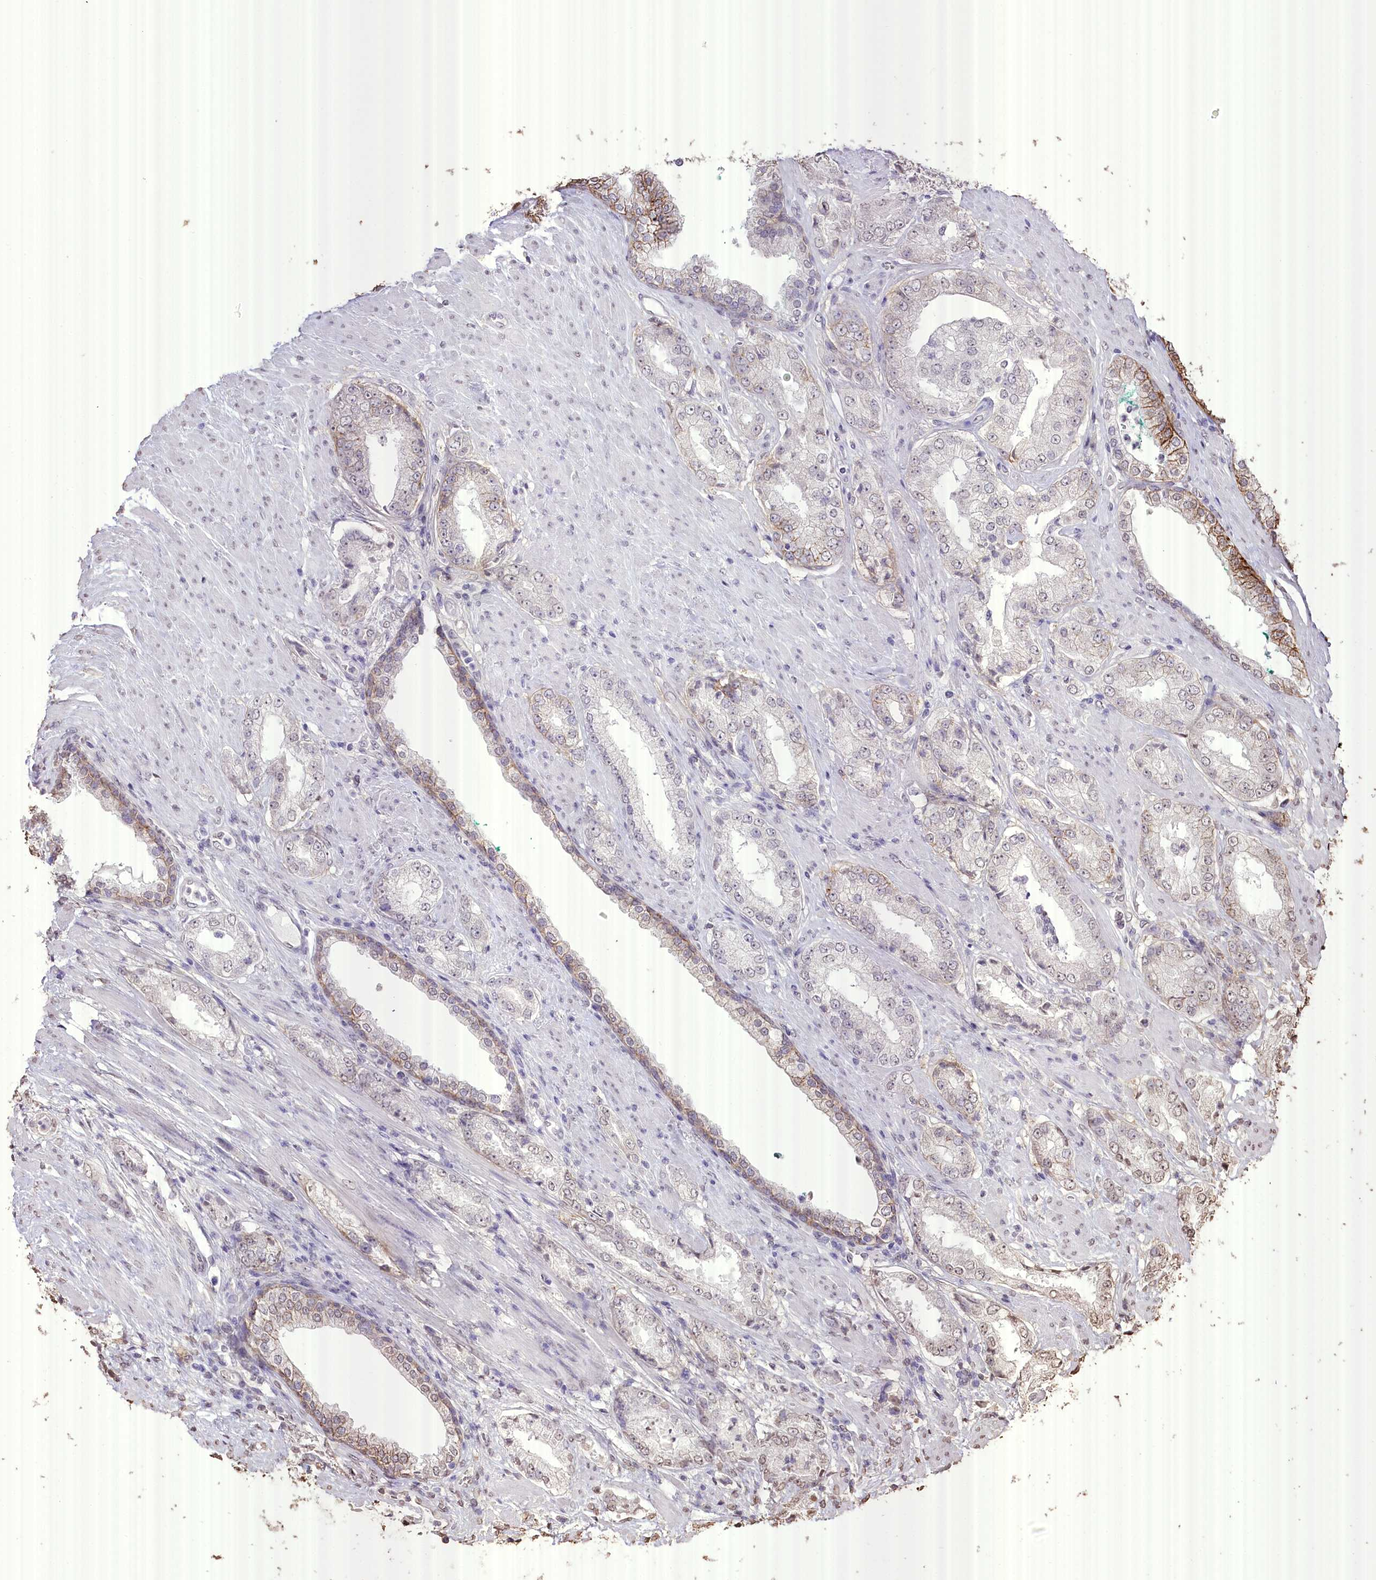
{"staining": {"intensity": "moderate", "quantity": "<25%", "location": "cytoplasmic/membranous"}, "tissue": "prostate cancer", "cell_type": "Tumor cells", "image_type": "cancer", "snomed": [{"axis": "morphology", "description": "Adenocarcinoma, Low grade"}, {"axis": "topography", "description": "Prostate"}], "caption": "This is a histology image of IHC staining of adenocarcinoma (low-grade) (prostate), which shows moderate expression in the cytoplasmic/membranous of tumor cells.", "gene": "SLC39A10", "patient": {"sex": "male", "age": 67}}